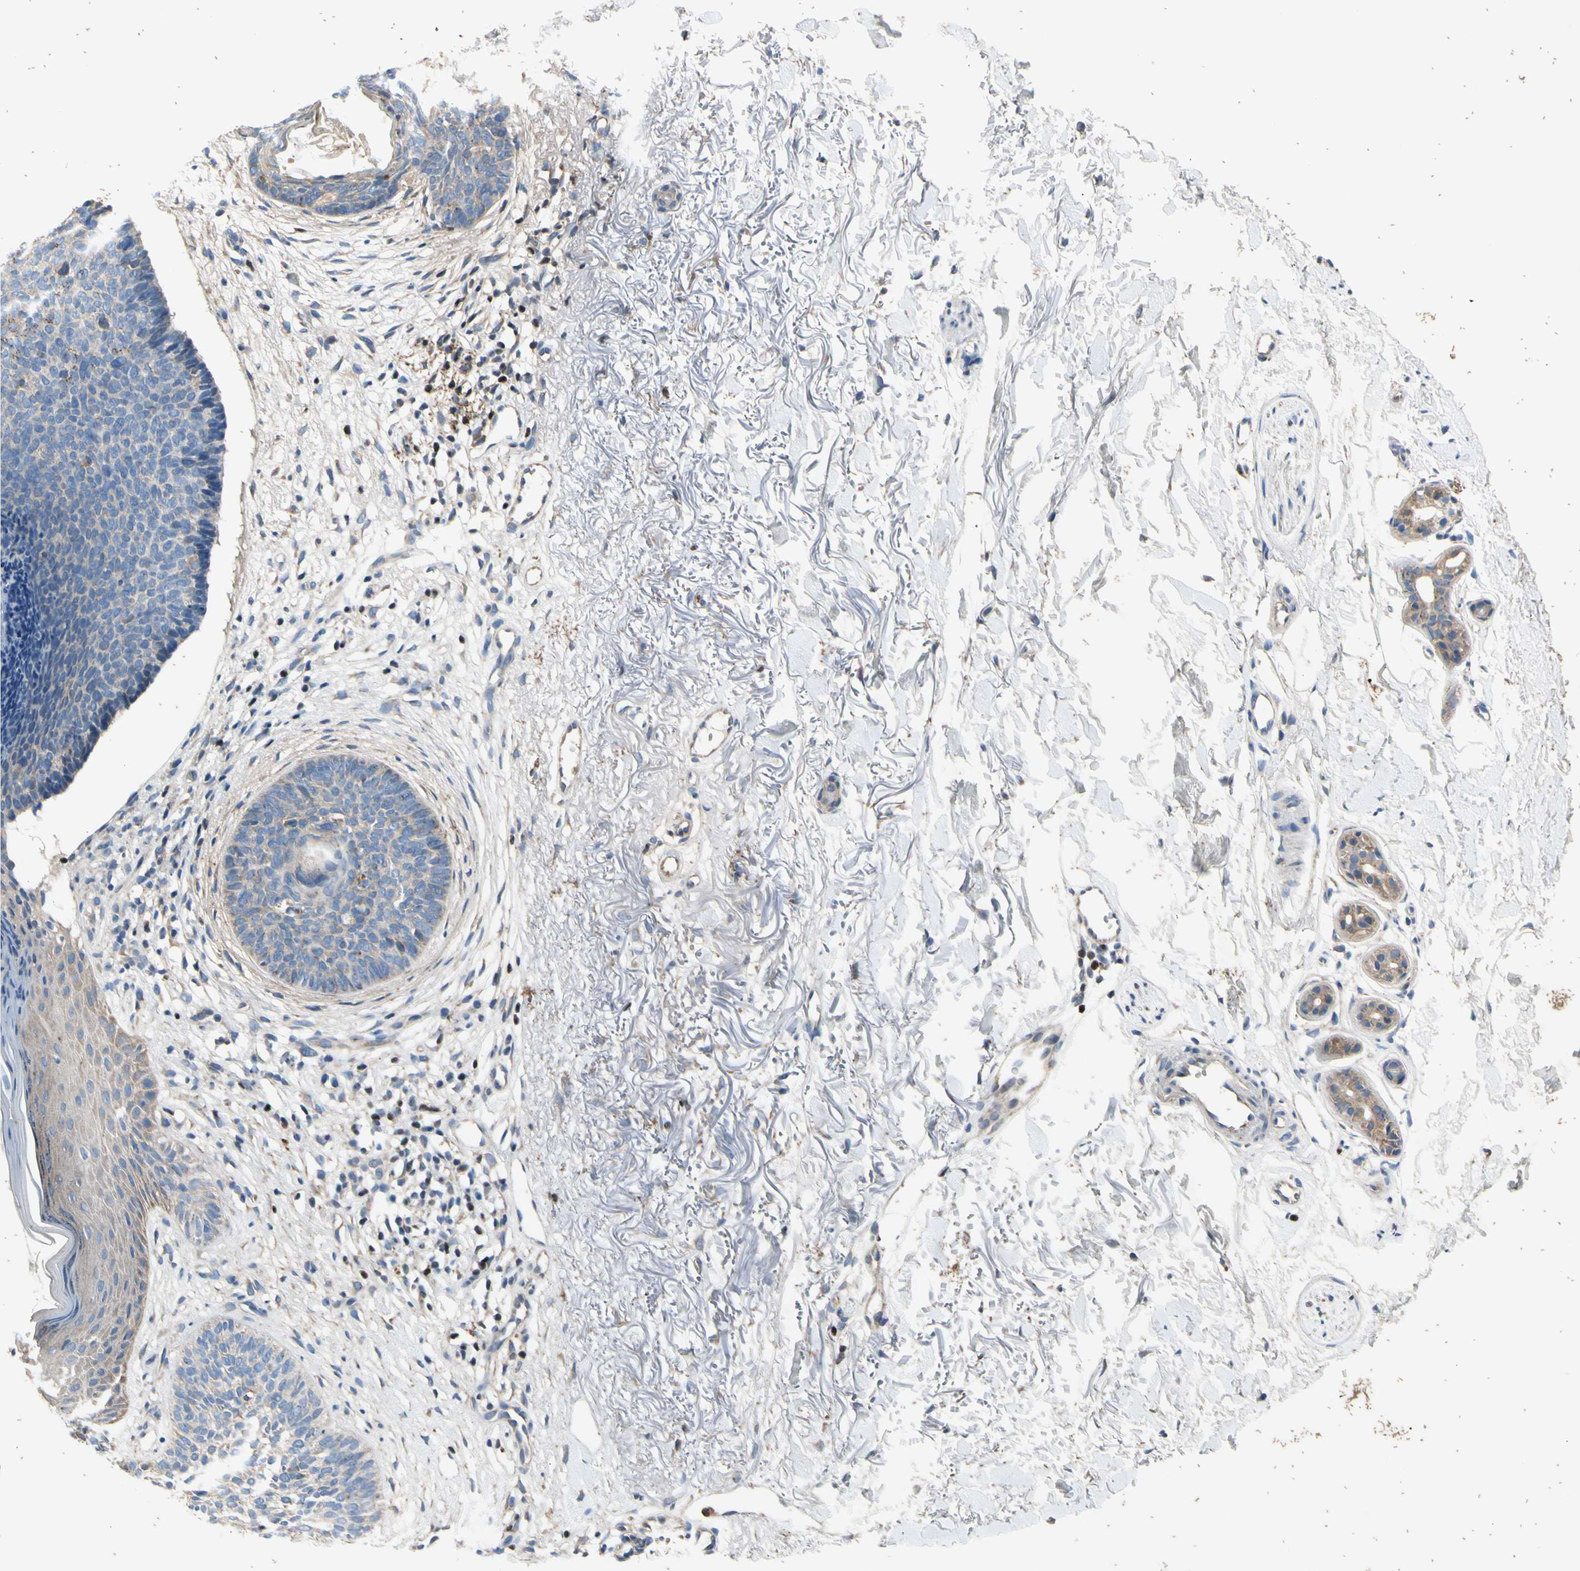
{"staining": {"intensity": "negative", "quantity": "none", "location": "none"}, "tissue": "skin cancer", "cell_type": "Tumor cells", "image_type": "cancer", "snomed": [{"axis": "morphology", "description": "Basal cell carcinoma"}, {"axis": "topography", "description": "Skin"}], "caption": "The image exhibits no staining of tumor cells in skin basal cell carcinoma. Nuclei are stained in blue.", "gene": "TBX21", "patient": {"sex": "female", "age": 70}}